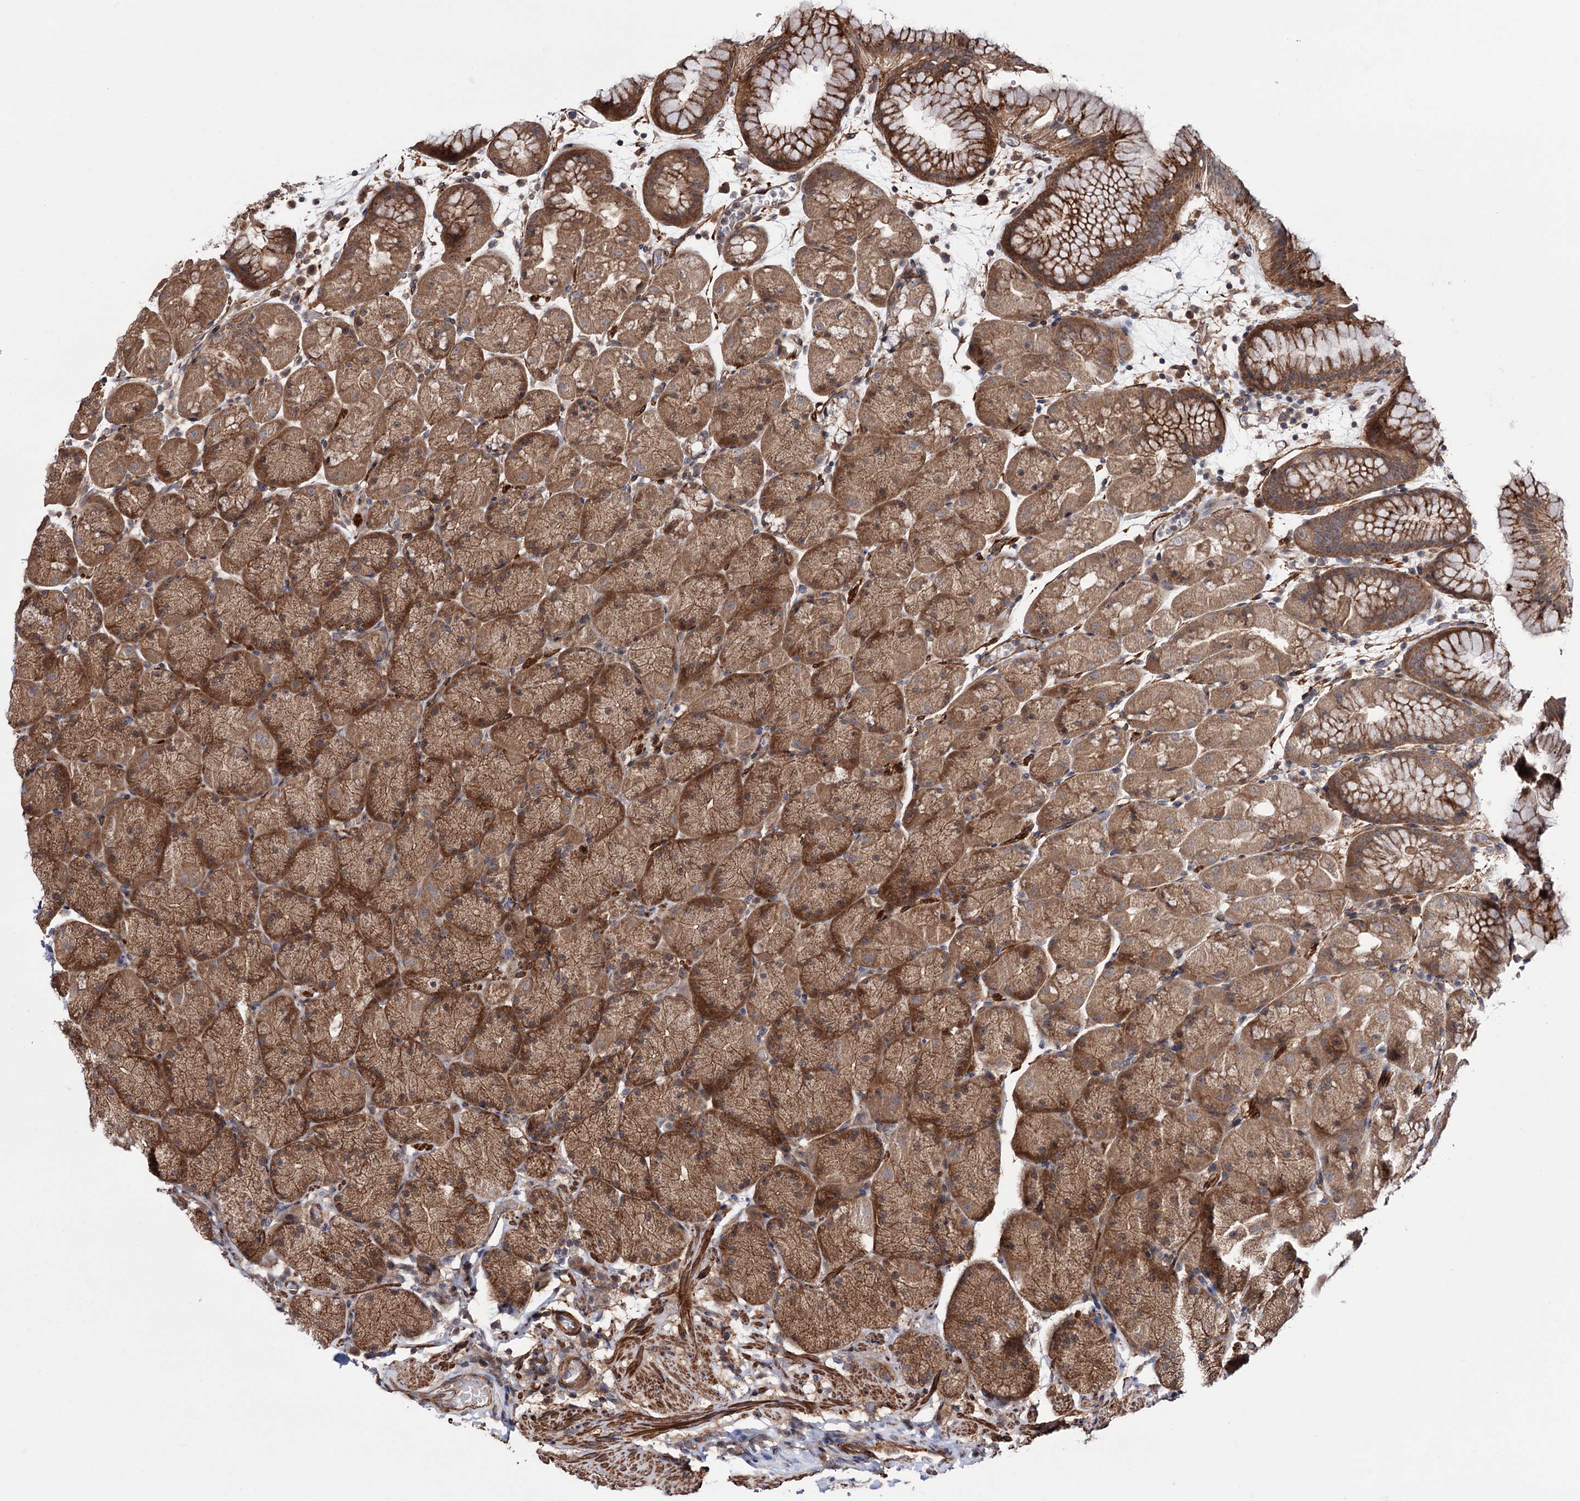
{"staining": {"intensity": "strong", "quantity": ">75%", "location": "cytoplasmic/membranous"}, "tissue": "stomach", "cell_type": "Glandular cells", "image_type": "normal", "snomed": [{"axis": "morphology", "description": "Normal tissue, NOS"}, {"axis": "topography", "description": "Stomach, upper"}, {"axis": "topography", "description": "Stomach, lower"}], "caption": "A histopathology image of stomach stained for a protein displays strong cytoplasmic/membranous brown staining in glandular cells.", "gene": "FERMT2", "patient": {"sex": "male", "age": 67}}